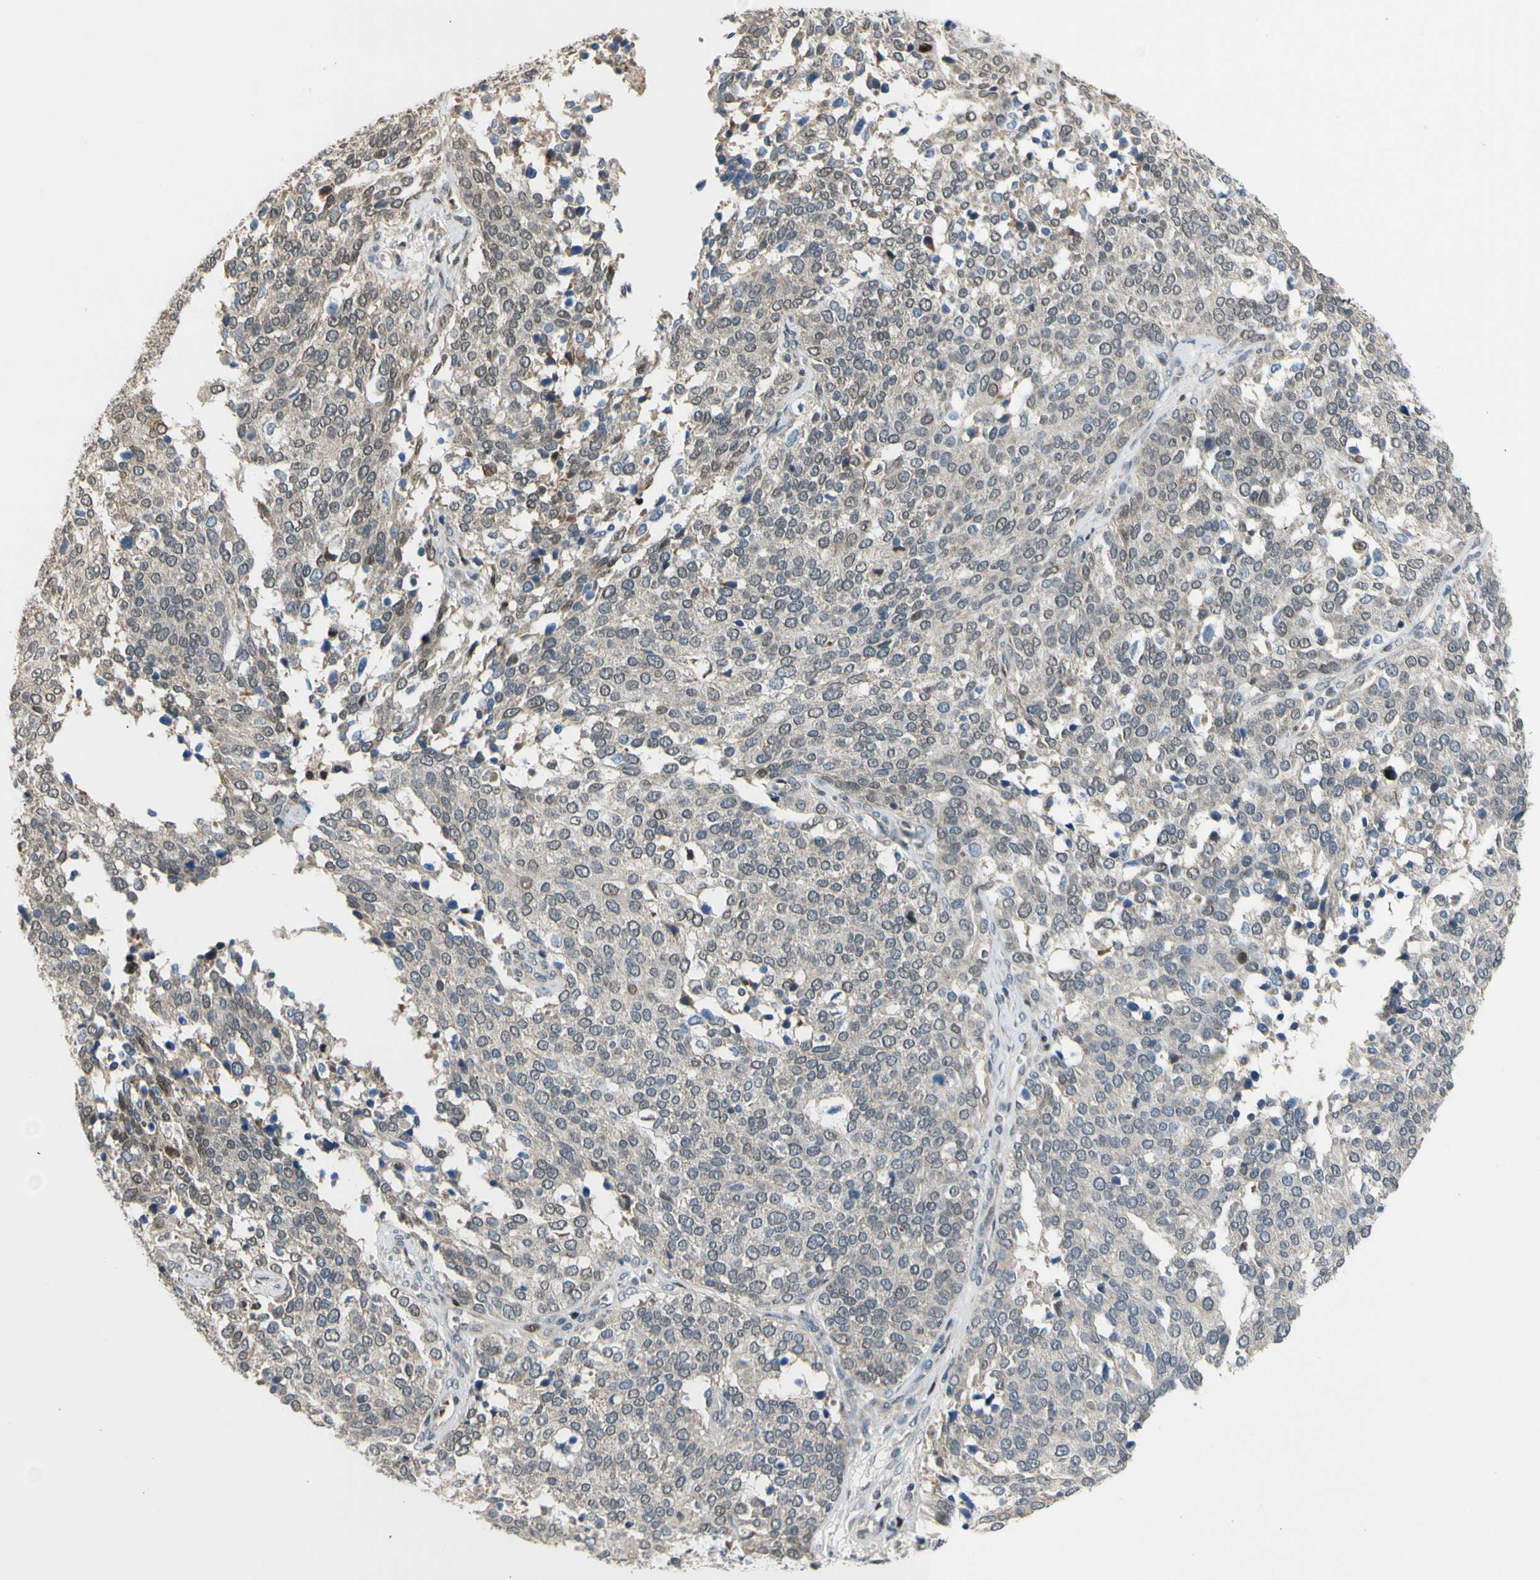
{"staining": {"intensity": "weak", "quantity": "25%-75%", "location": "nuclear"}, "tissue": "ovarian cancer", "cell_type": "Tumor cells", "image_type": "cancer", "snomed": [{"axis": "morphology", "description": "Cystadenocarcinoma, serous, NOS"}, {"axis": "topography", "description": "Ovary"}], "caption": "The histopathology image exhibits immunohistochemical staining of serous cystadenocarcinoma (ovarian). There is weak nuclear staining is identified in approximately 25%-75% of tumor cells.", "gene": "ZNF184", "patient": {"sex": "female", "age": 44}}